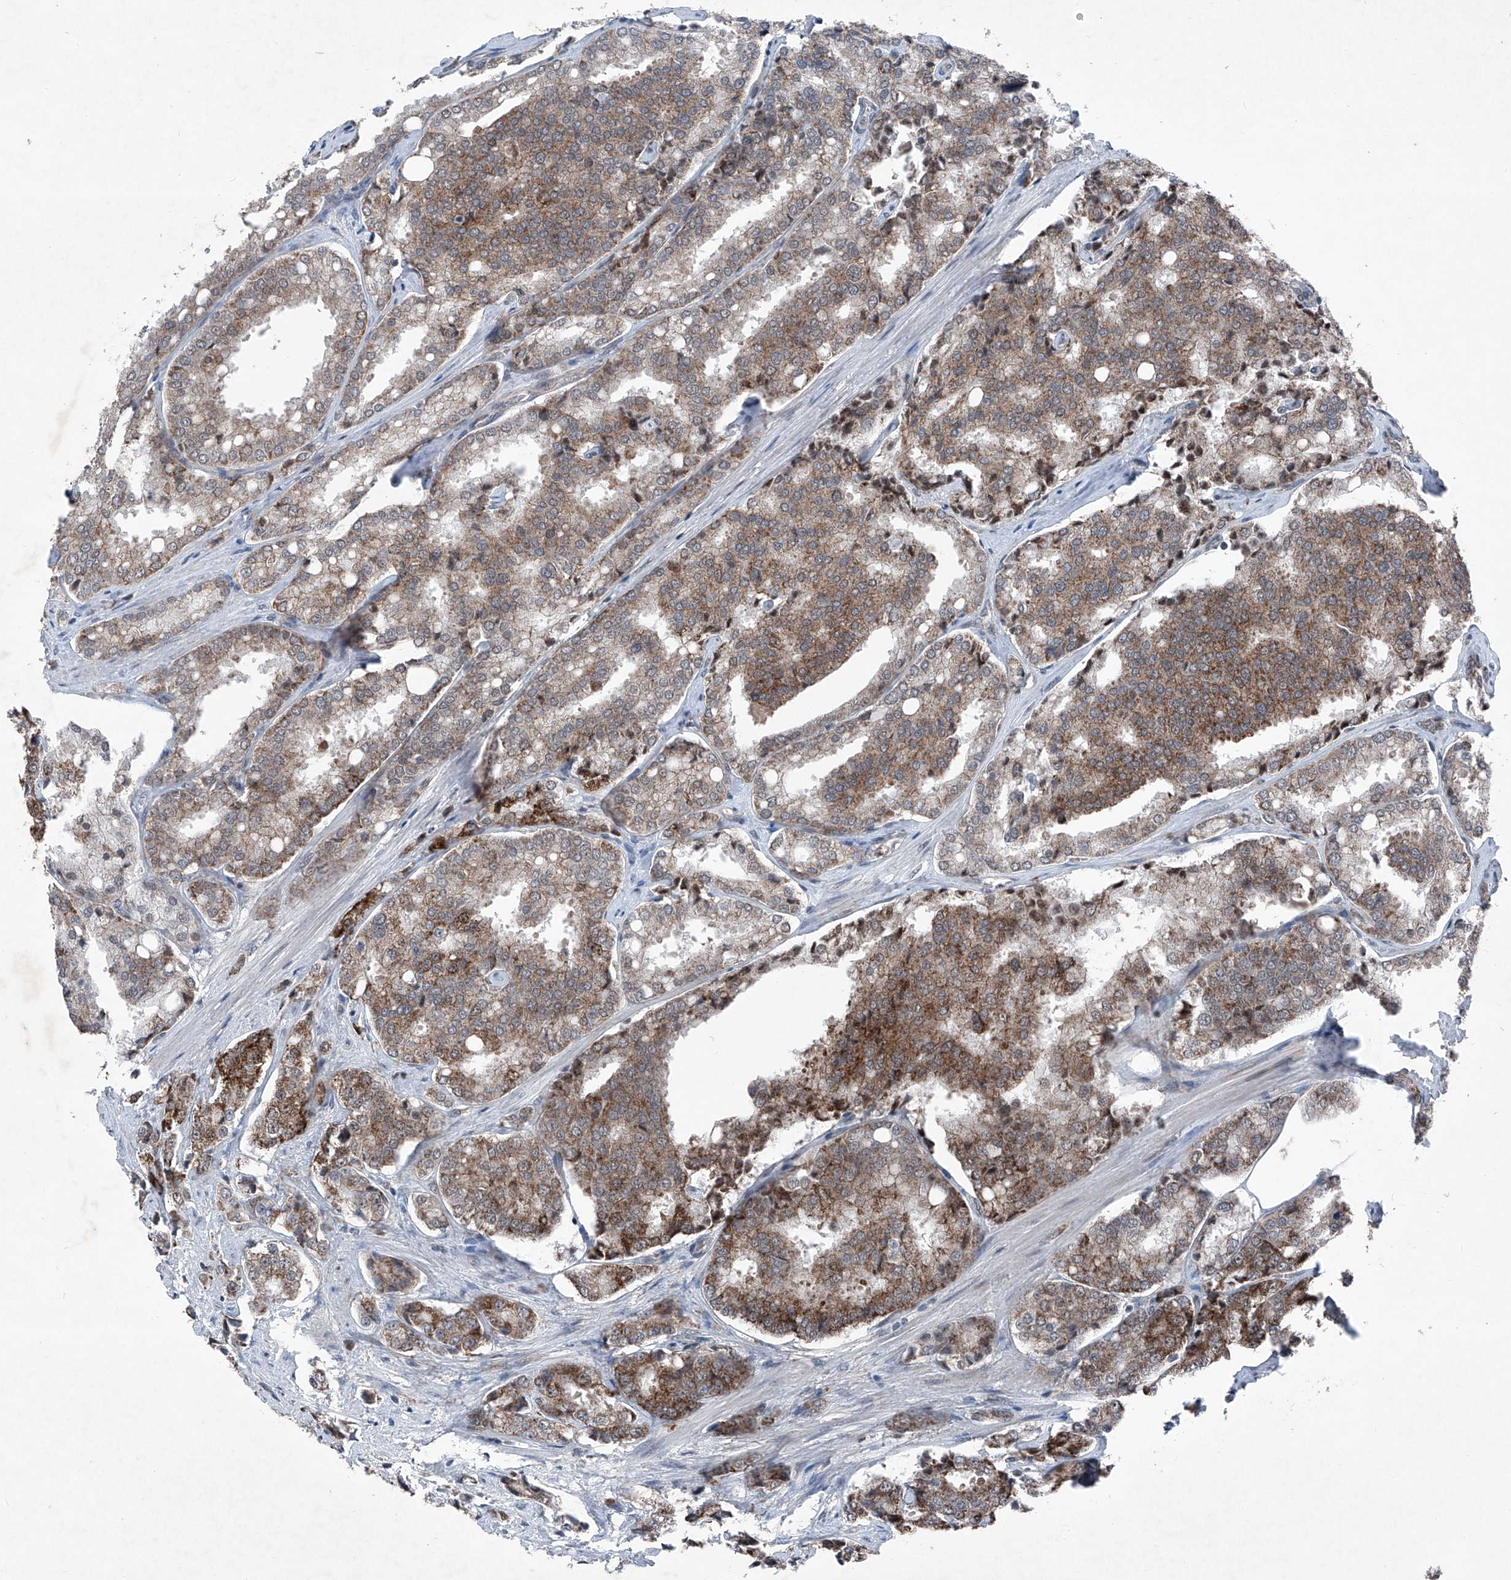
{"staining": {"intensity": "moderate", "quantity": ">75%", "location": "cytoplasmic/membranous"}, "tissue": "prostate cancer", "cell_type": "Tumor cells", "image_type": "cancer", "snomed": [{"axis": "morphology", "description": "Adenocarcinoma, High grade"}, {"axis": "topography", "description": "Prostate"}], "caption": "Immunohistochemical staining of adenocarcinoma (high-grade) (prostate) reveals medium levels of moderate cytoplasmic/membranous positivity in about >75% of tumor cells. (DAB IHC with brightfield microscopy, high magnification).", "gene": "COA7", "patient": {"sex": "male", "age": 50}}